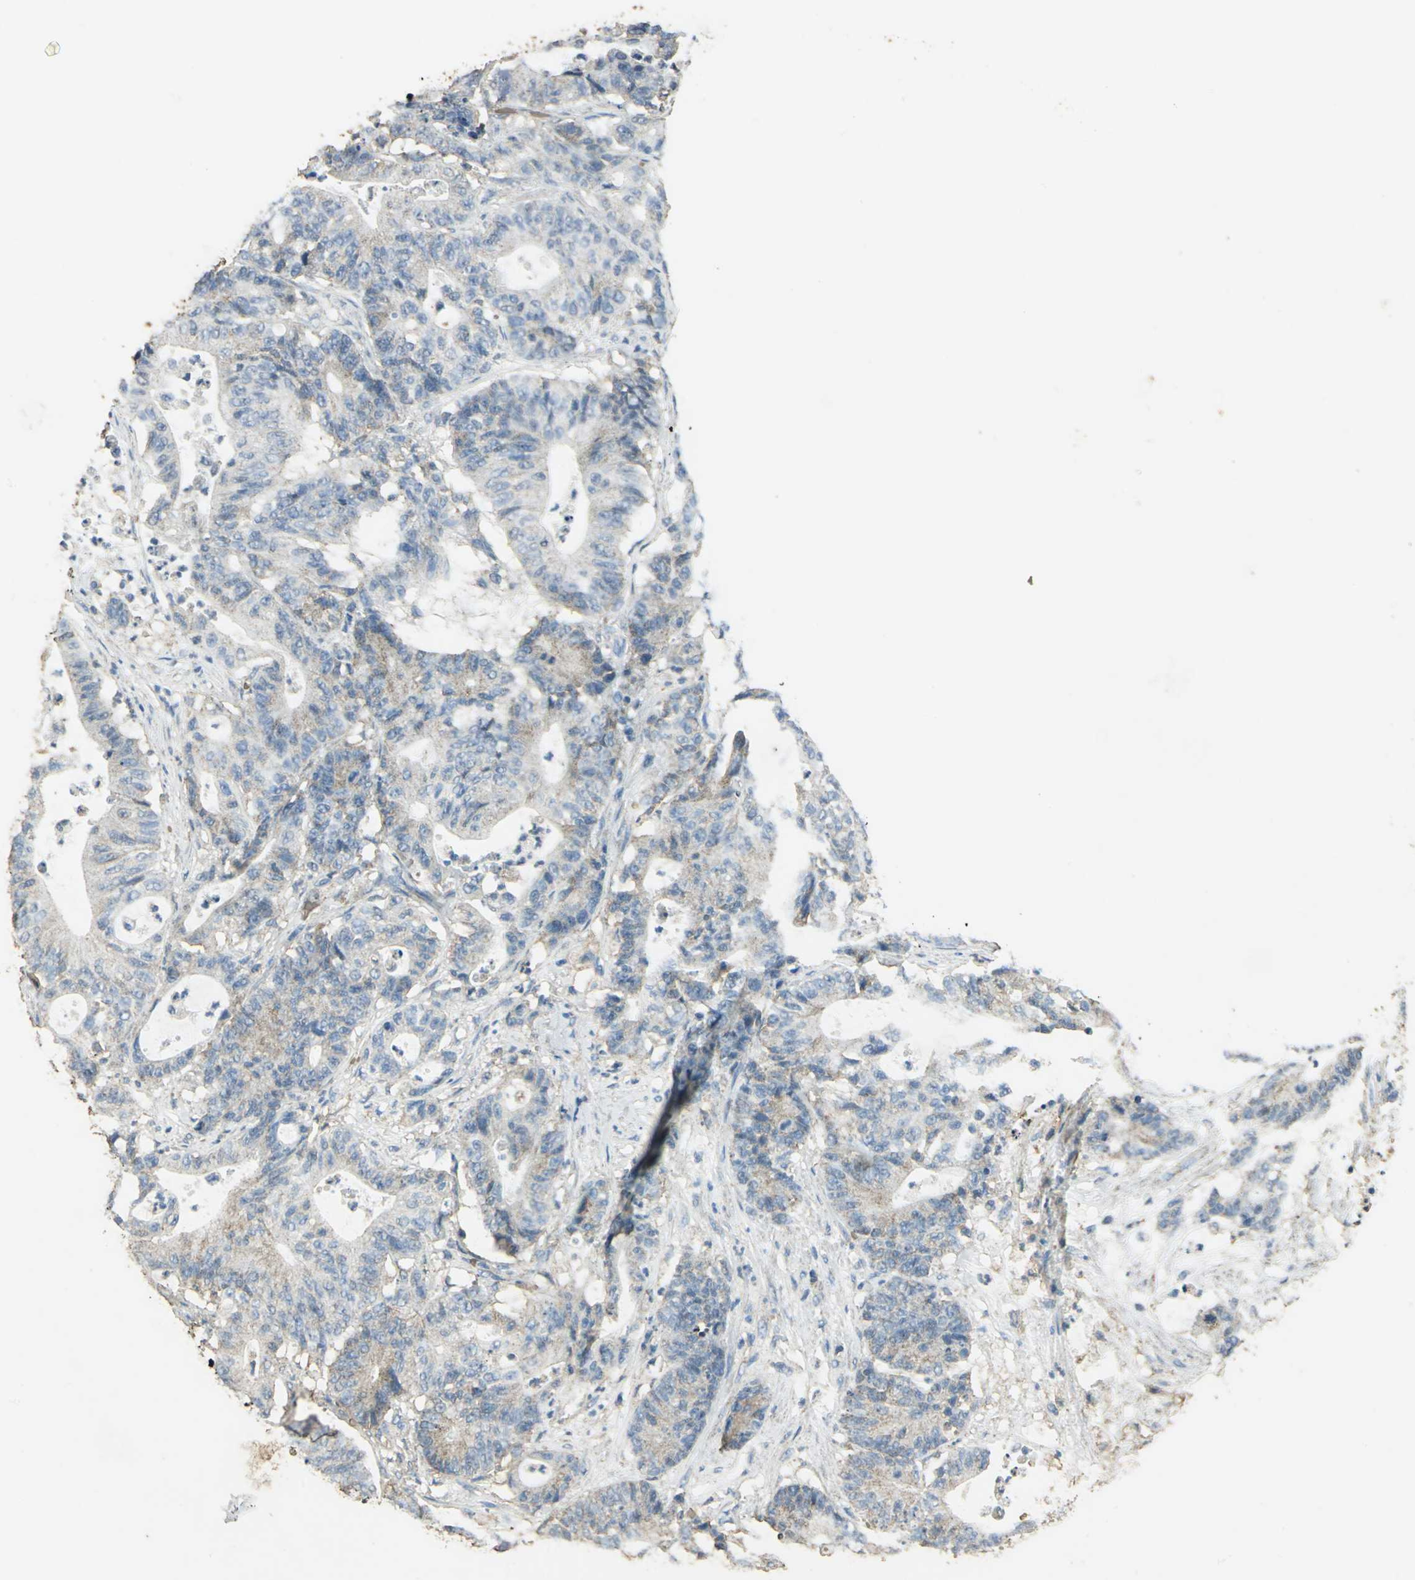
{"staining": {"intensity": "weak", "quantity": "25%-75%", "location": "cytoplasmic/membranous"}, "tissue": "colorectal cancer", "cell_type": "Tumor cells", "image_type": "cancer", "snomed": [{"axis": "morphology", "description": "Adenocarcinoma, NOS"}, {"axis": "topography", "description": "Colon"}], "caption": "Colorectal adenocarcinoma stained with a protein marker displays weak staining in tumor cells.", "gene": "TRAPPC2", "patient": {"sex": "female", "age": 84}}